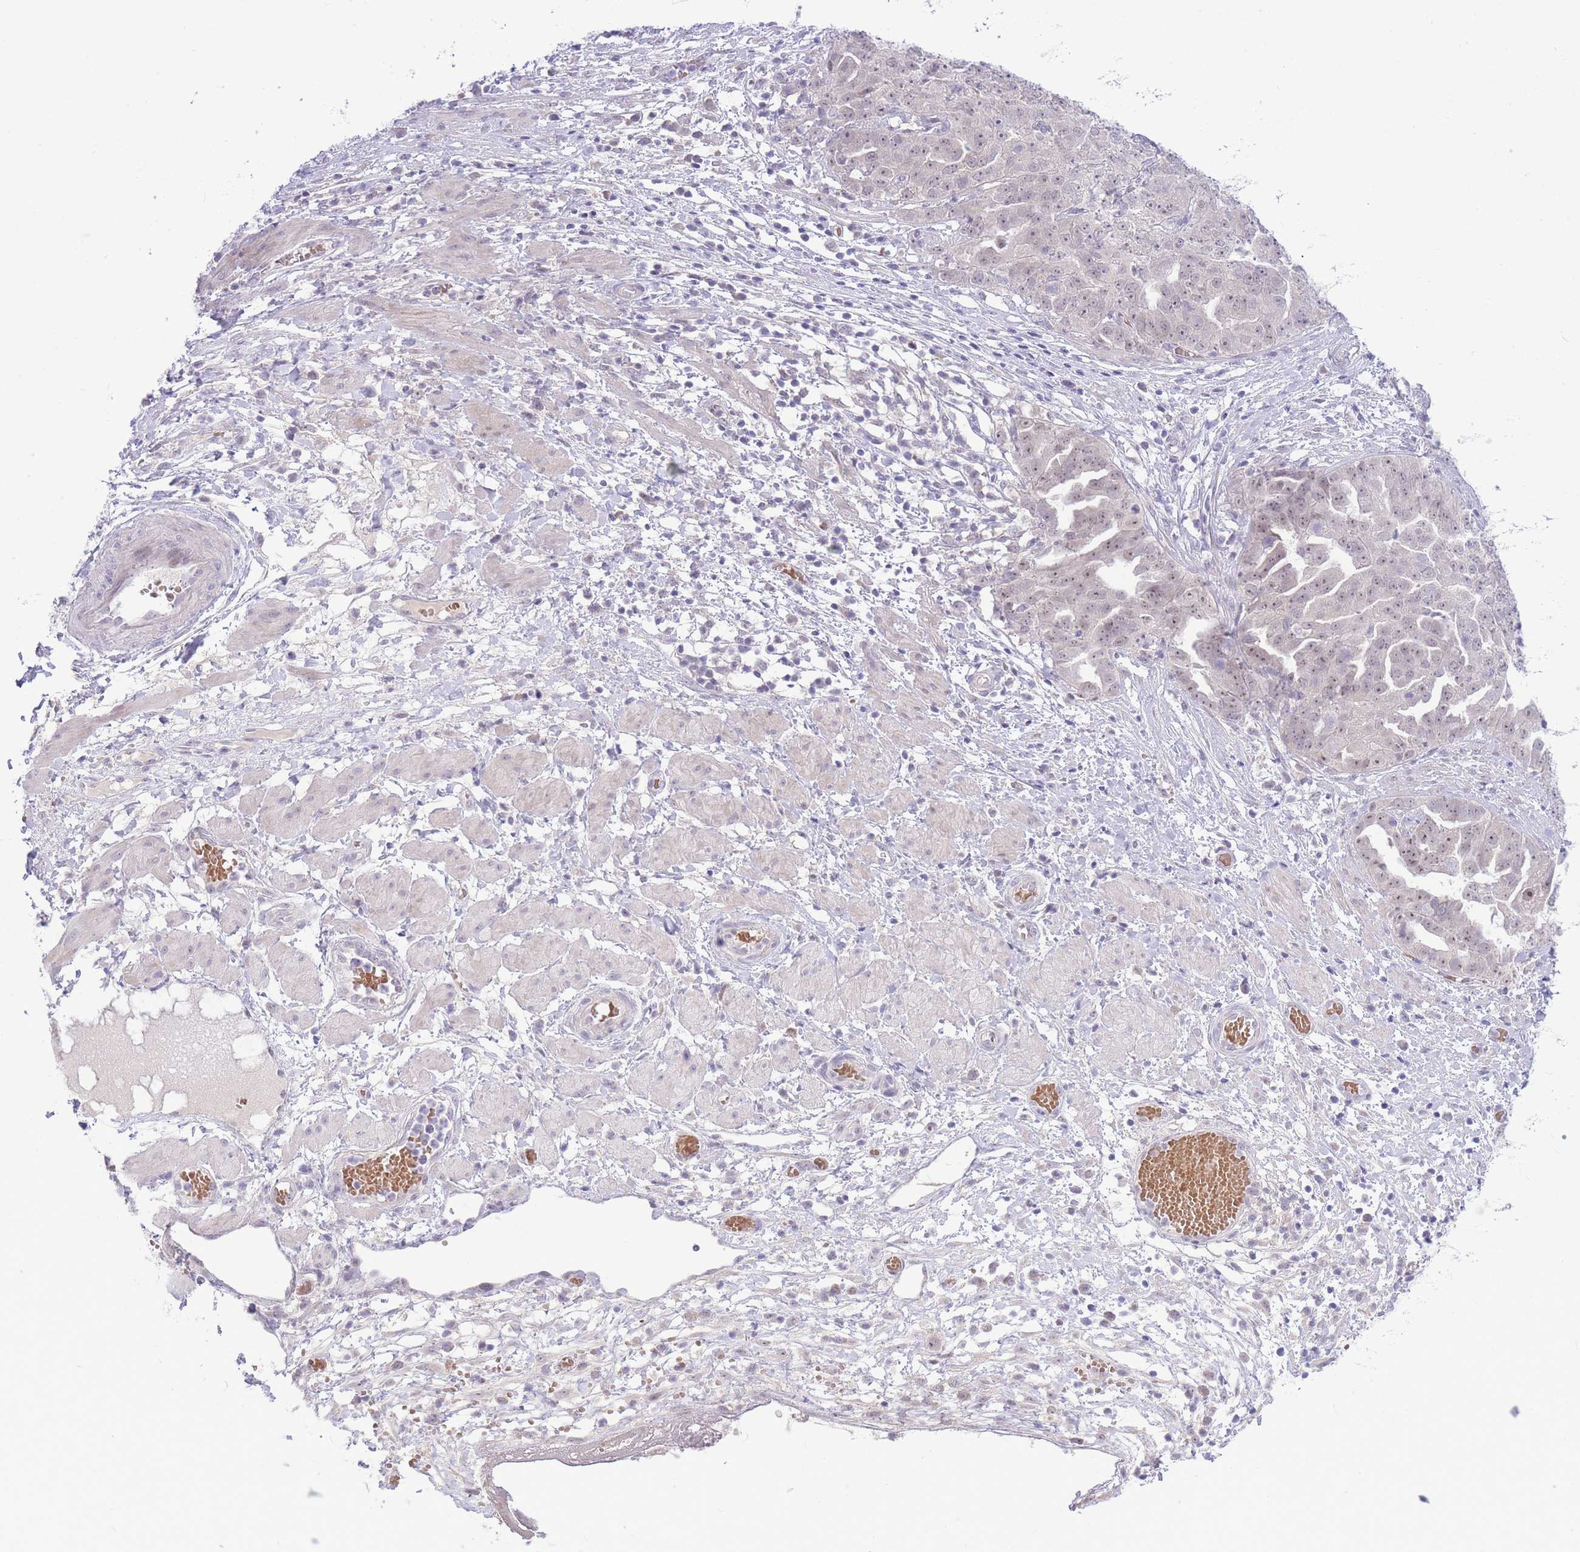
{"staining": {"intensity": "weak", "quantity": ">75%", "location": "nuclear"}, "tissue": "ovarian cancer", "cell_type": "Tumor cells", "image_type": "cancer", "snomed": [{"axis": "morphology", "description": "Cystadenocarcinoma, serous, NOS"}, {"axis": "topography", "description": "Ovary"}], "caption": "High-magnification brightfield microscopy of ovarian serous cystadenocarcinoma stained with DAB (3,3'-diaminobenzidine) (brown) and counterstained with hematoxylin (blue). tumor cells exhibit weak nuclear expression is identified in about>75% of cells. (DAB (3,3'-diaminobenzidine) IHC with brightfield microscopy, high magnification).", "gene": "FBXO46", "patient": {"sex": "female", "age": 58}}